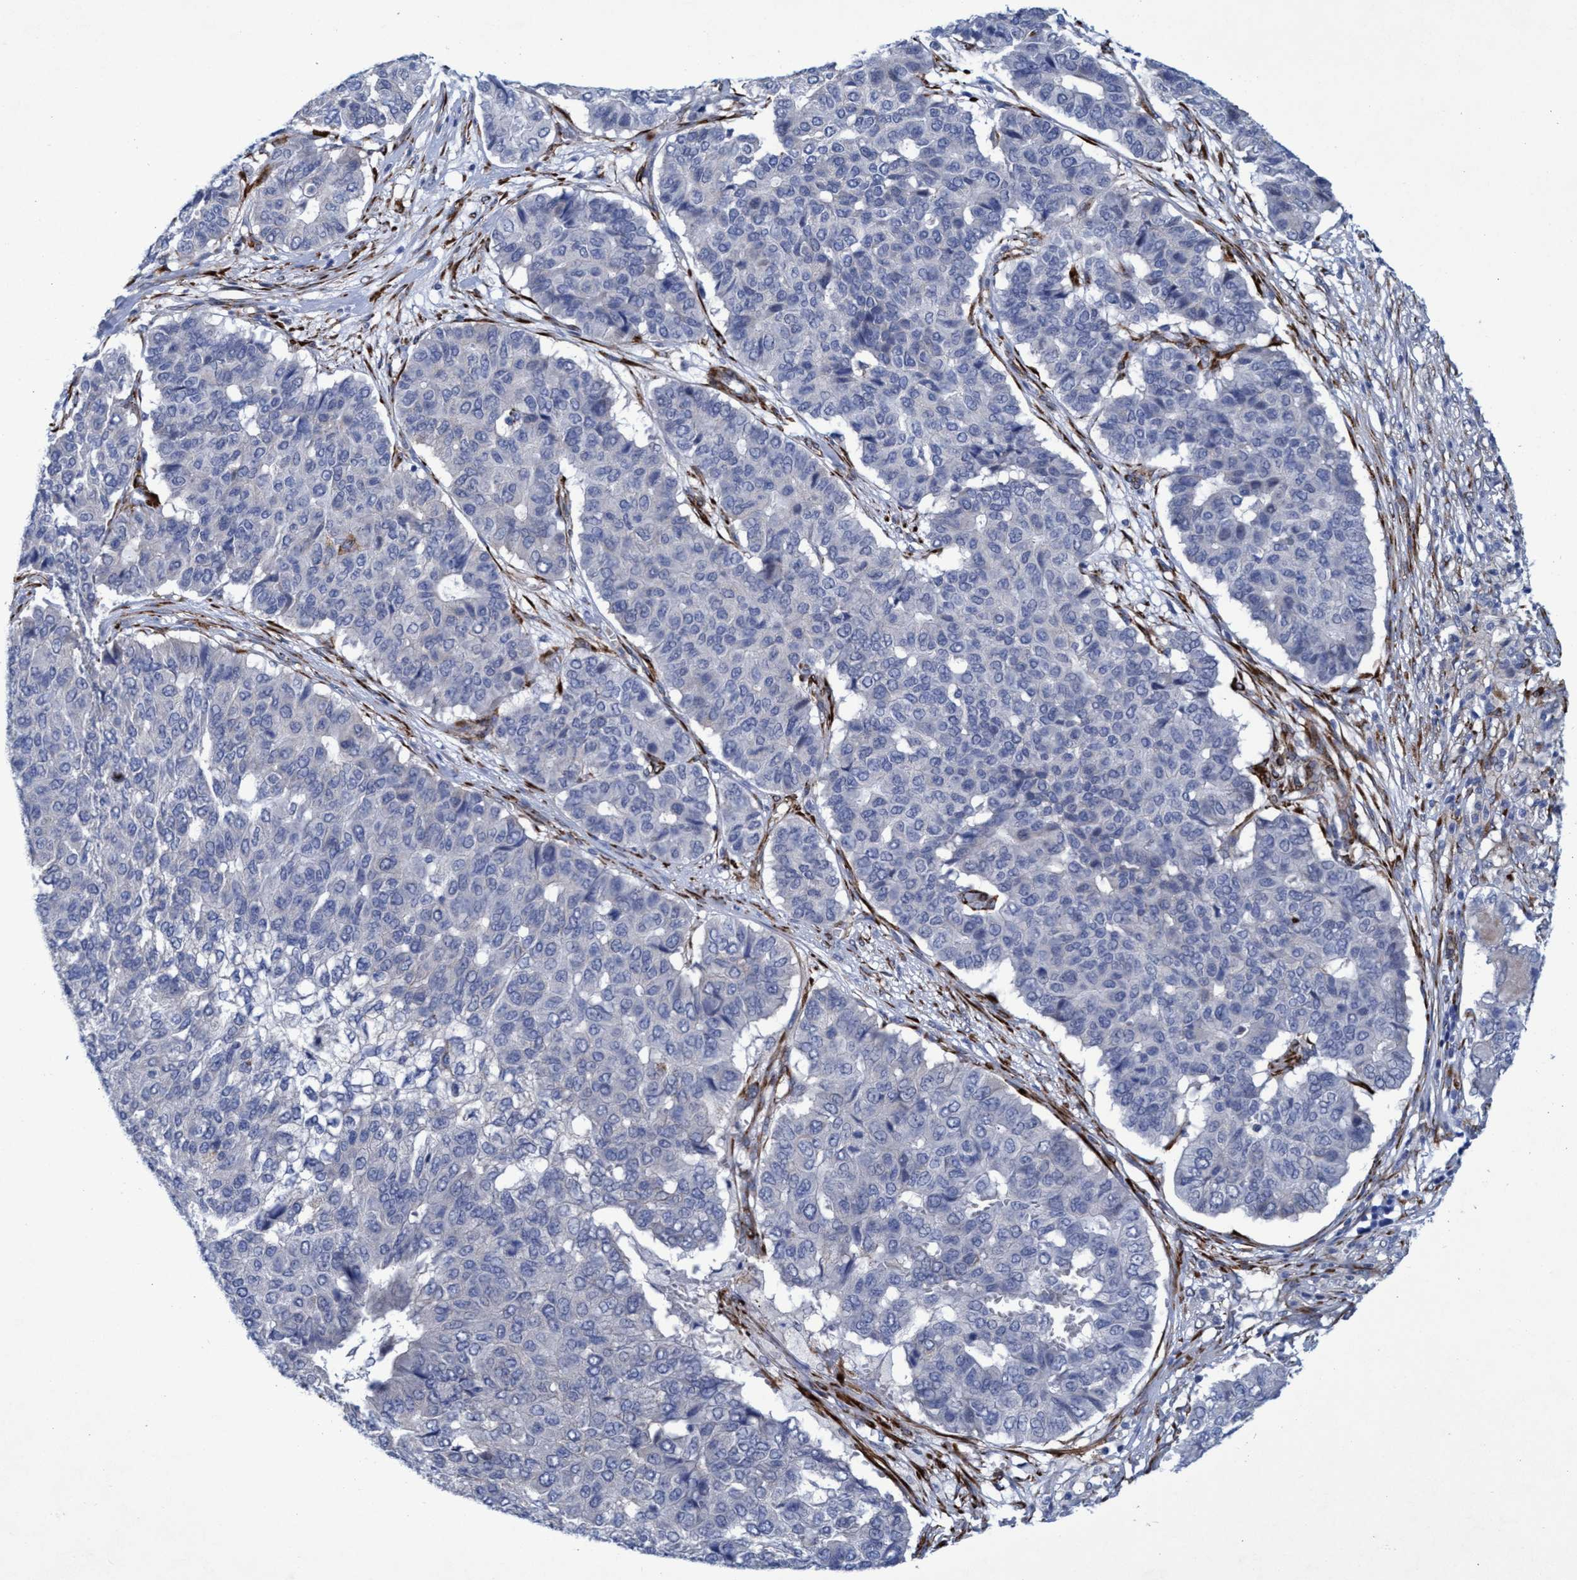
{"staining": {"intensity": "negative", "quantity": "none", "location": "none"}, "tissue": "pancreatic cancer", "cell_type": "Tumor cells", "image_type": "cancer", "snomed": [{"axis": "morphology", "description": "Adenocarcinoma, NOS"}, {"axis": "topography", "description": "Pancreas"}], "caption": "A histopathology image of human pancreatic cancer (adenocarcinoma) is negative for staining in tumor cells.", "gene": "SLC43A2", "patient": {"sex": "male", "age": 50}}